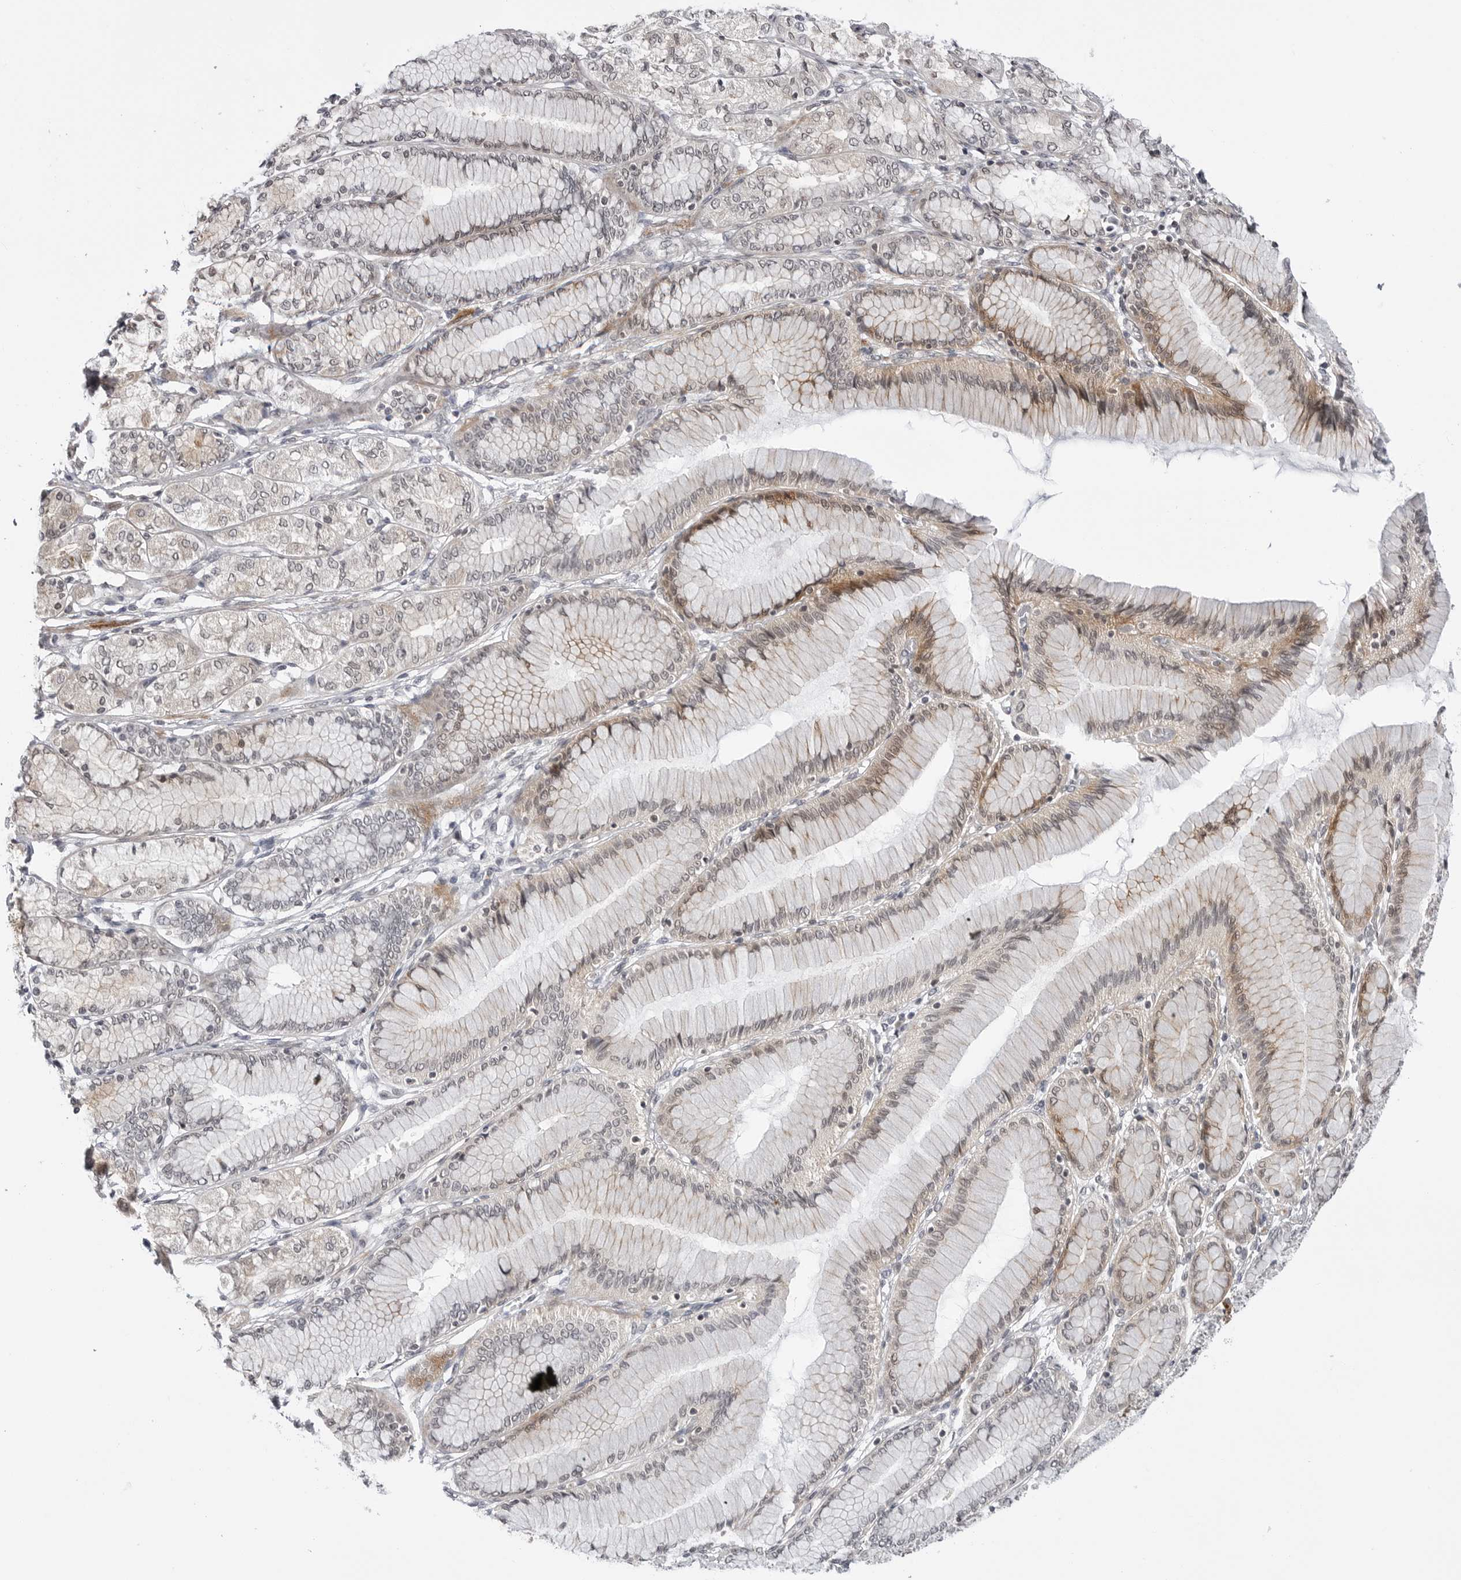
{"staining": {"intensity": "negative", "quantity": "none", "location": "none"}, "tissue": "stomach cancer", "cell_type": "Tumor cells", "image_type": "cancer", "snomed": [{"axis": "morphology", "description": "Adenocarcinoma, NOS"}, {"axis": "topography", "description": "Stomach"}], "caption": "Tumor cells are negative for brown protein staining in stomach cancer.", "gene": "ADAMTS5", "patient": {"sex": "female", "age": 65}}